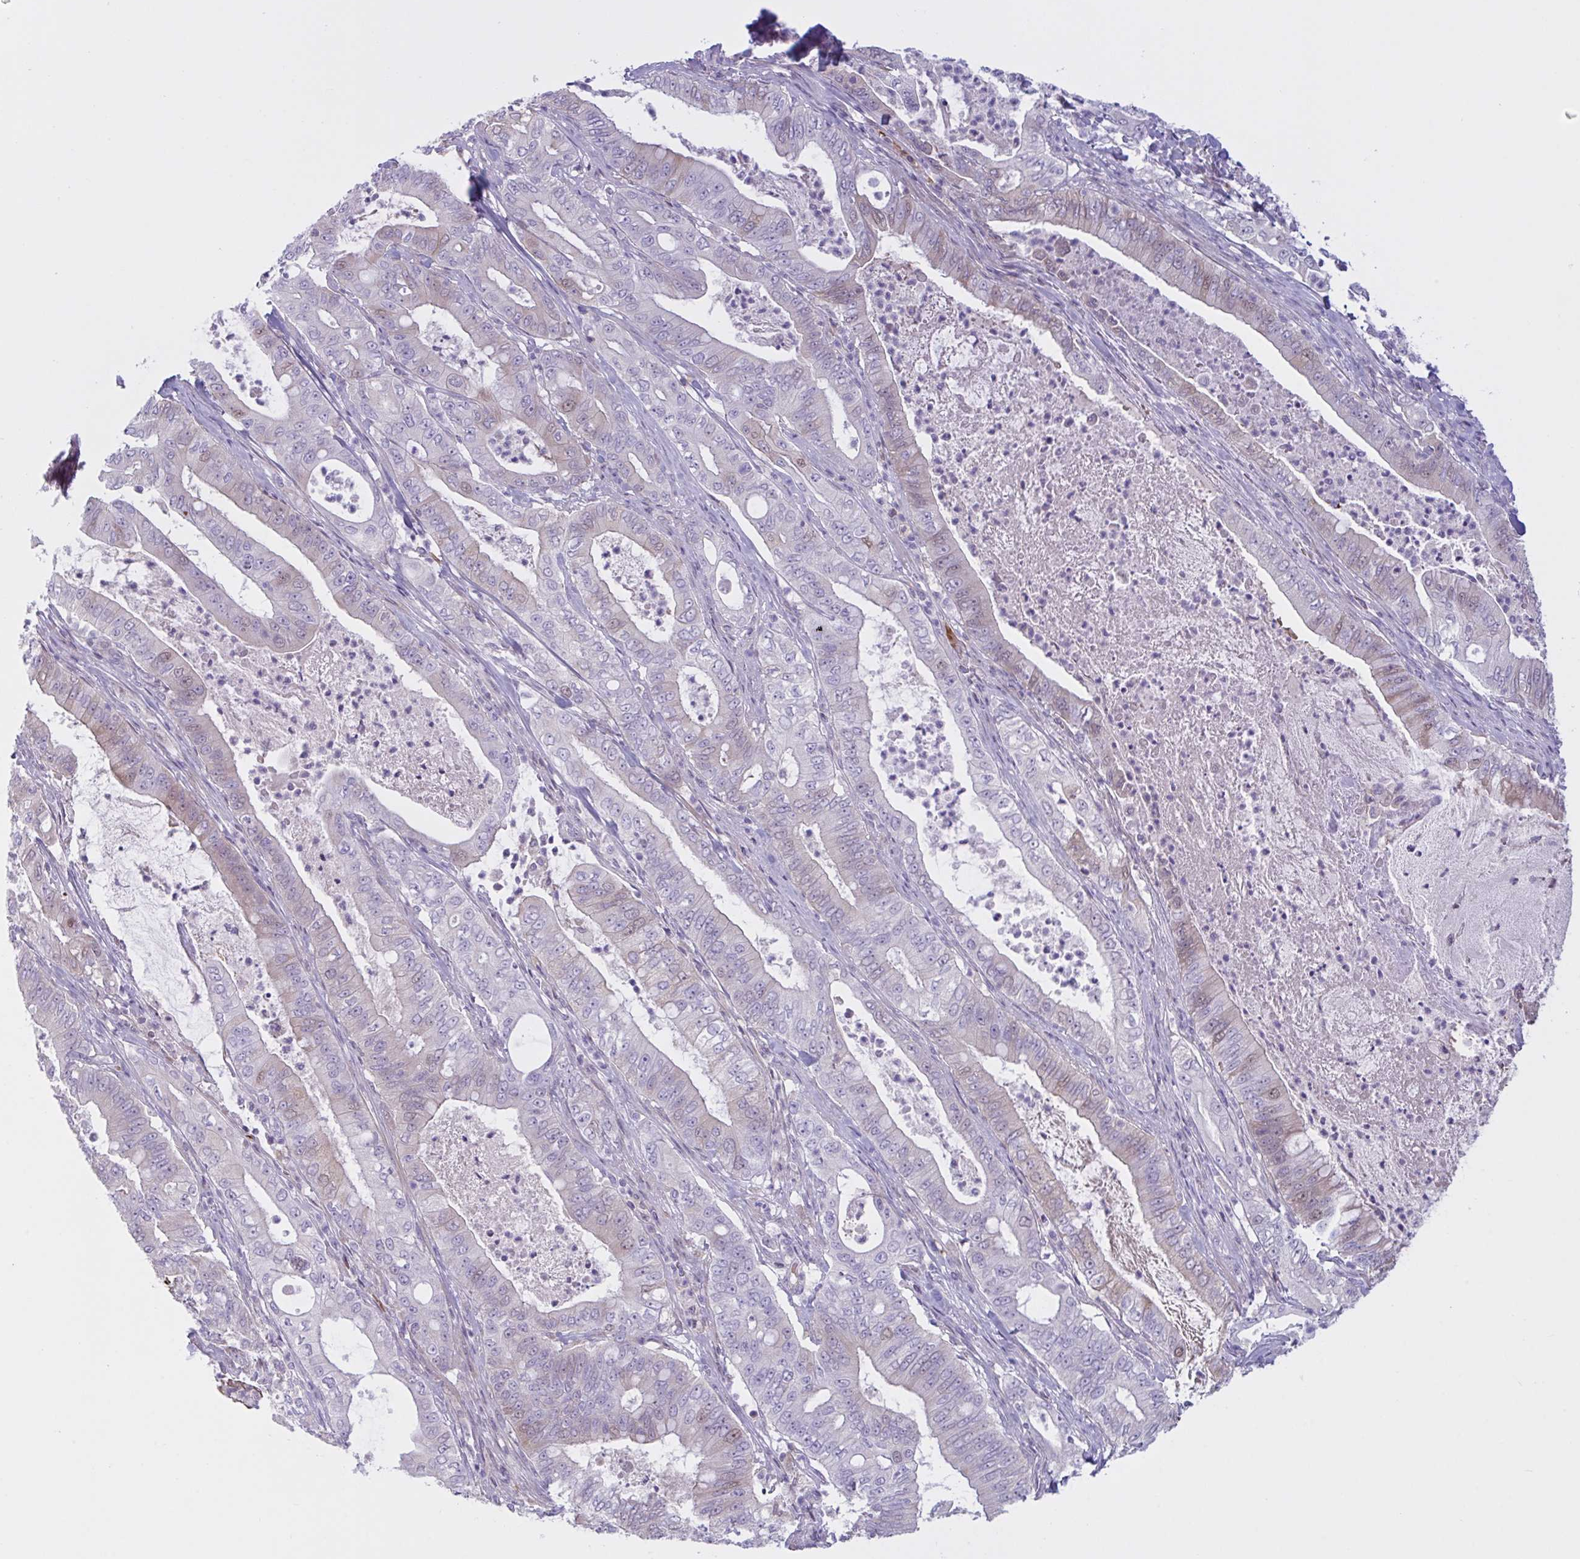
{"staining": {"intensity": "weak", "quantity": "<25%", "location": "cytoplasmic/membranous"}, "tissue": "pancreatic cancer", "cell_type": "Tumor cells", "image_type": "cancer", "snomed": [{"axis": "morphology", "description": "Adenocarcinoma, NOS"}, {"axis": "topography", "description": "Pancreas"}], "caption": "This is a micrograph of immunohistochemistry (IHC) staining of pancreatic adenocarcinoma, which shows no positivity in tumor cells.", "gene": "VWC2", "patient": {"sex": "male", "age": 71}}